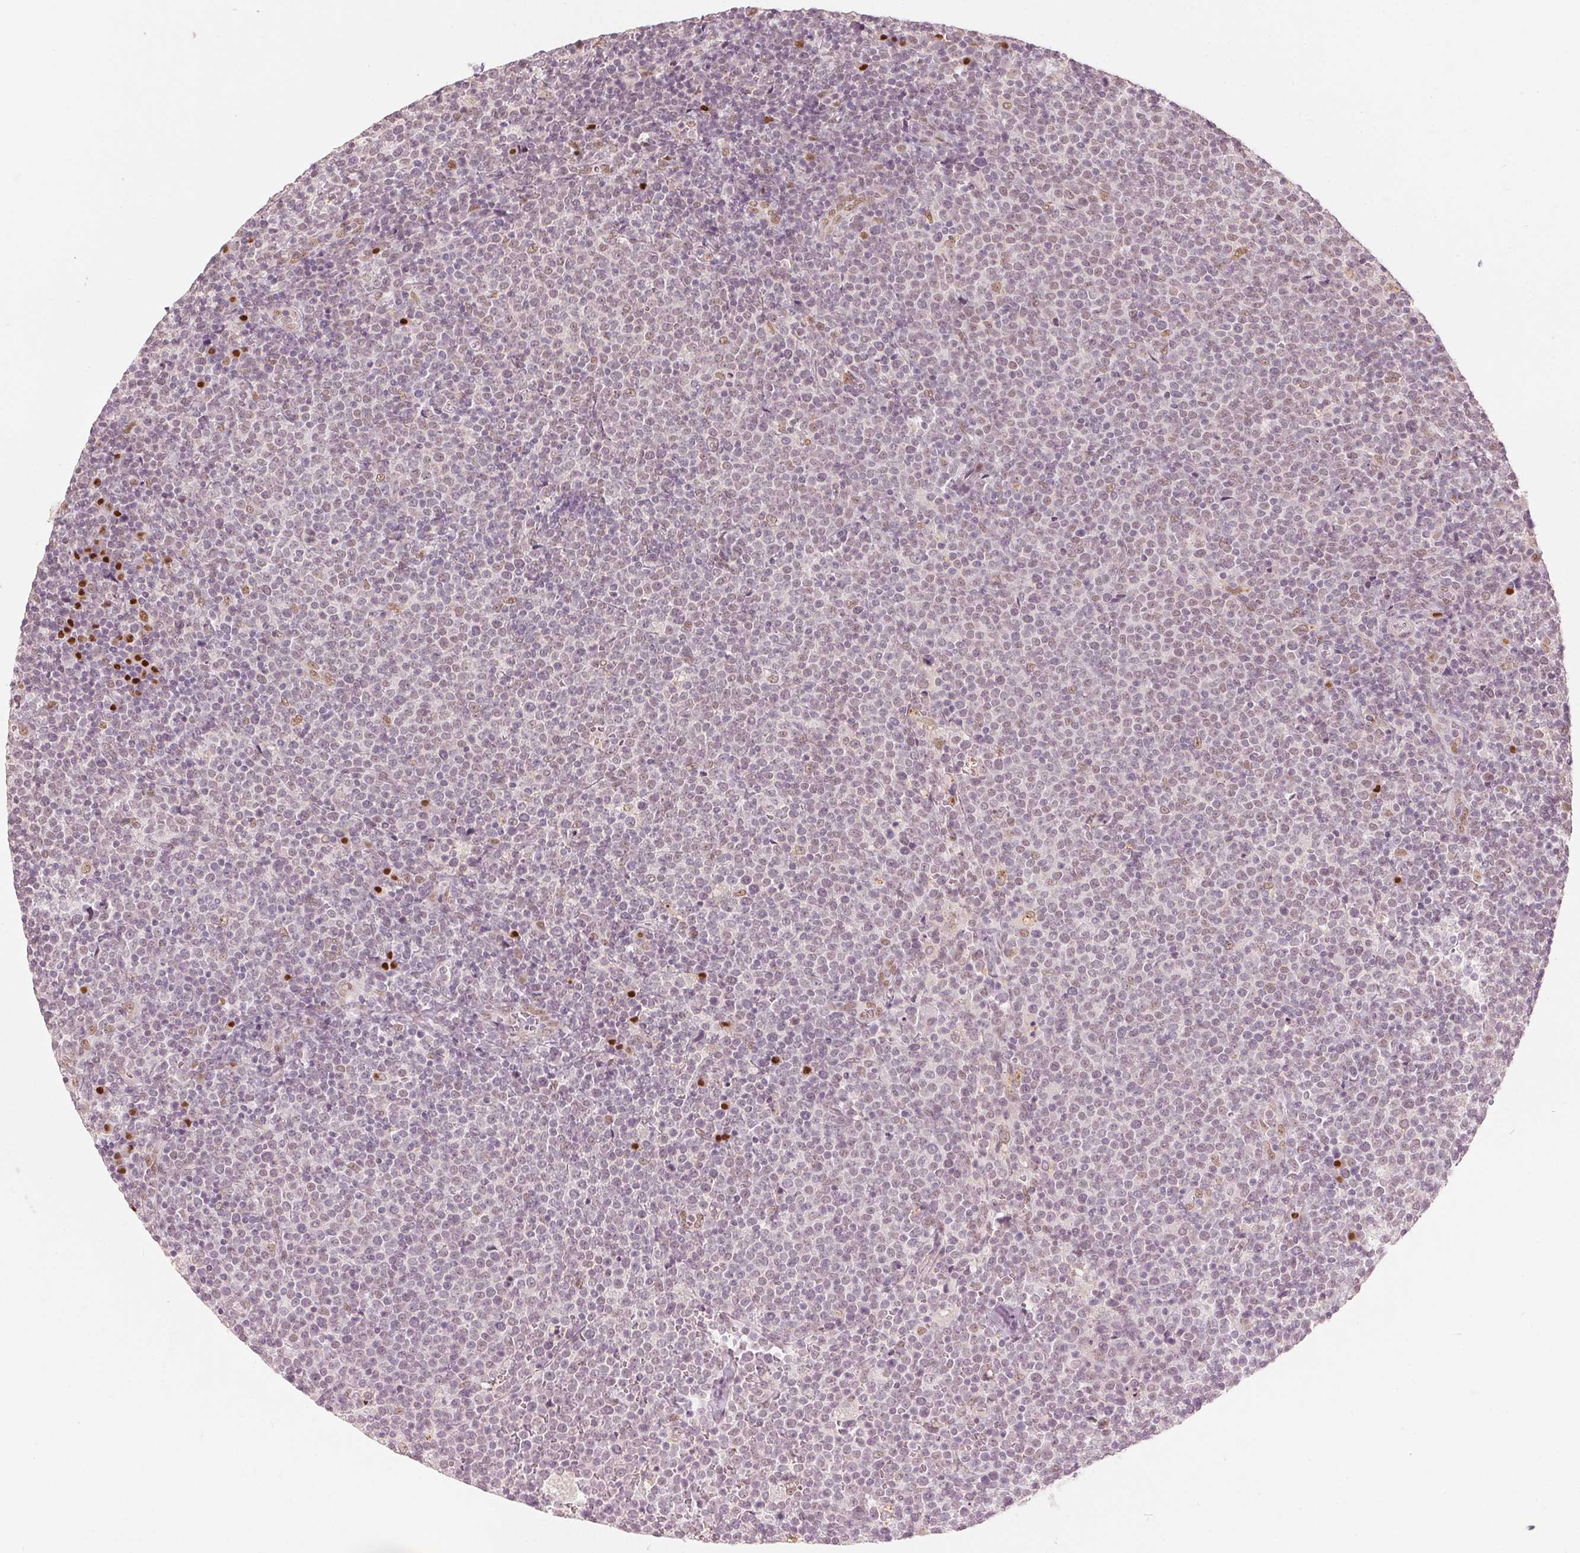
{"staining": {"intensity": "moderate", "quantity": "<25%", "location": "nuclear"}, "tissue": "lymphoma", "cell_type": "Tumor cells", "image_type": "cancer", "snomed": [{"axis": "morphology", "description": "Malignant lymphoma, non-Hodgkin's type, High grade"}, {"axis": "topography", "description": "Lymph node"}], "caption": "The micrograph shows immunohistochemical staining of lymphoma. There is moderate nuclear positivity is appreciated in approximately <25% of tumor cells.", "gene": "SLC39A3", "patient": {"sex": "male", "age": 61}}